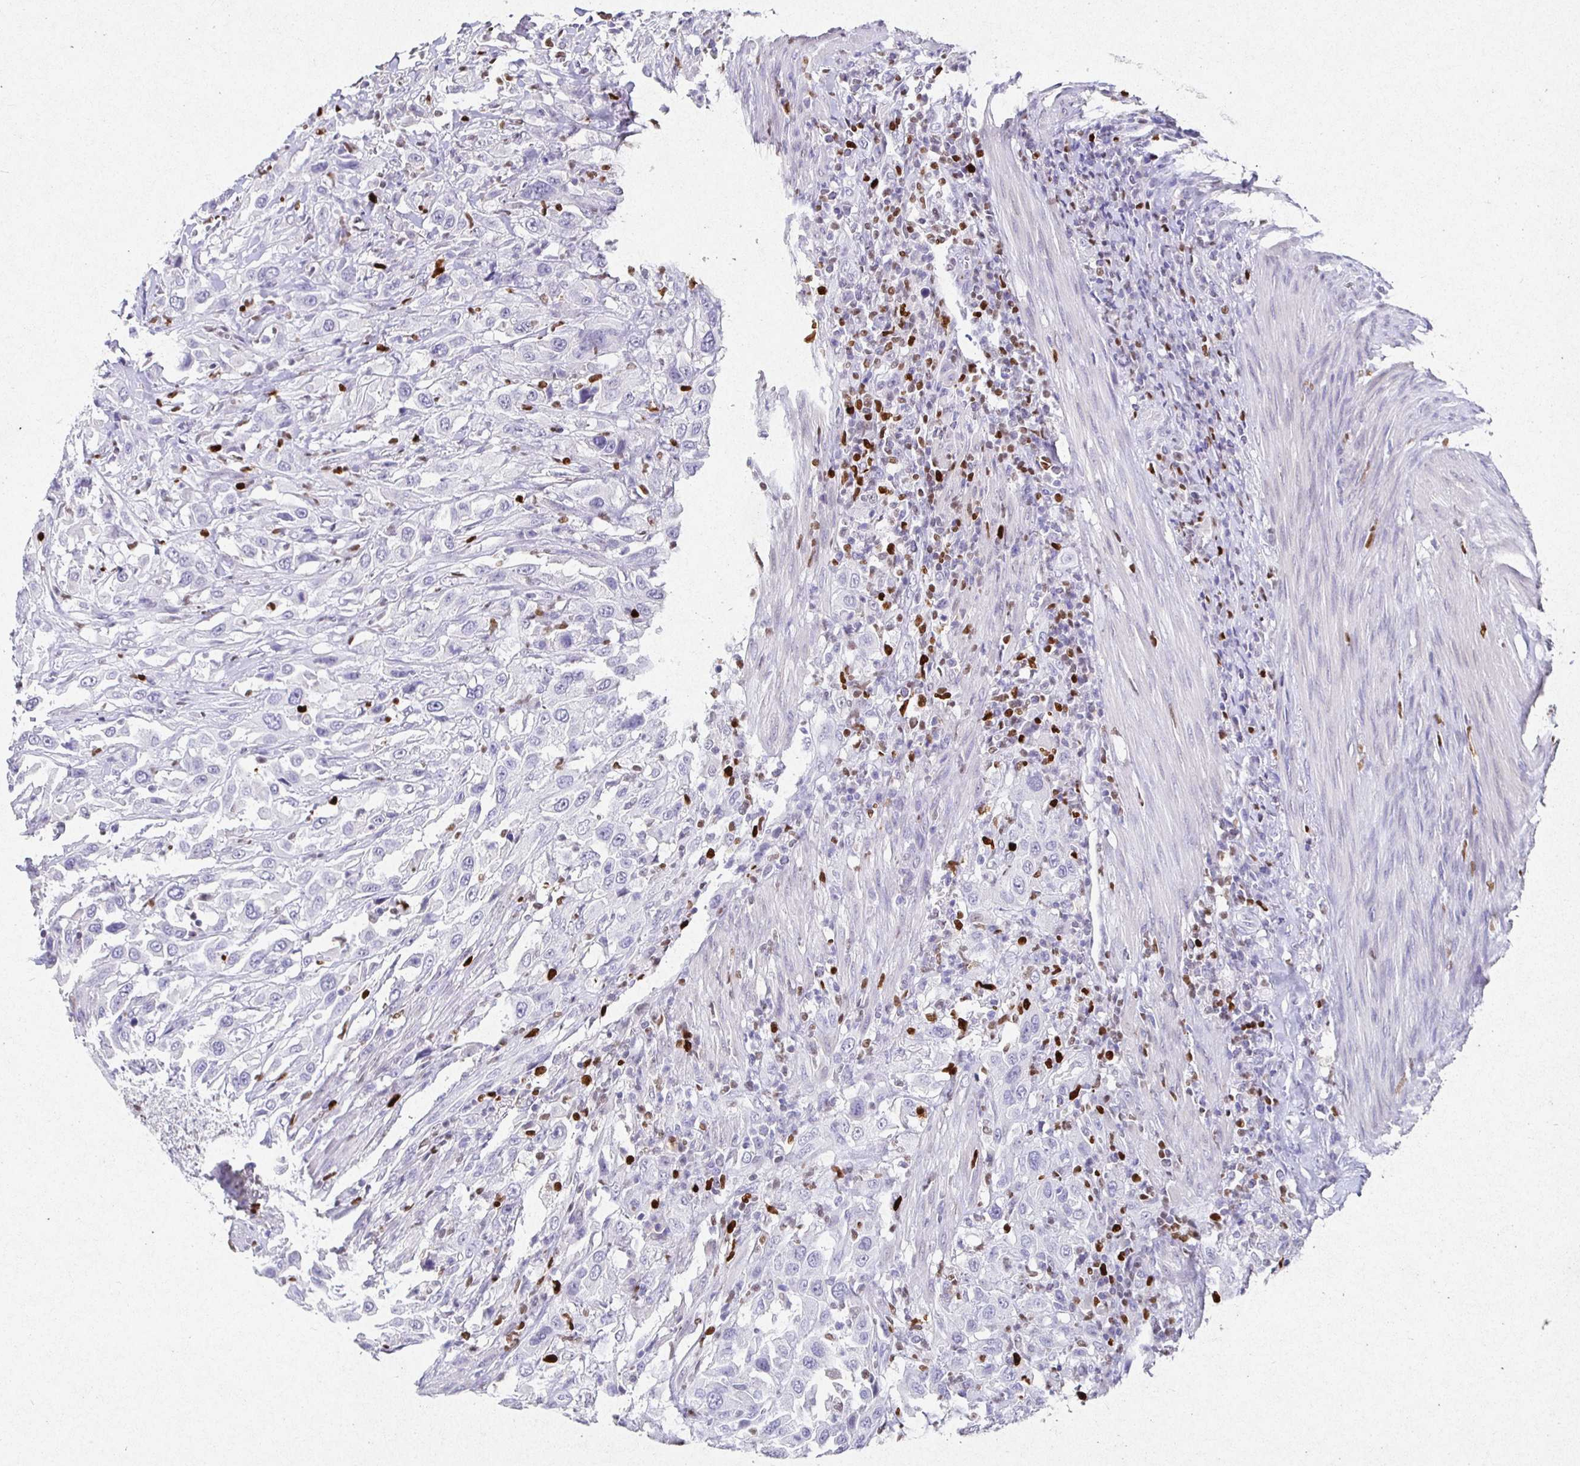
{"staining": {"intensity": "negative", "quantity": "none", "location": "none"}, "tissue": "urothelial cancer", "cell_type": "Tumor cells", "image_type": "cancer", "snomed": [{"axis": "morphology", "description": "Urothelial carcinoma, High grade"}, {"axis": "topography", "description": "Urinary bladder"}], "caption": "Immunohistochemistry (IHC) image of high-grade urothelial carcinoma stained for a protein (brown), which reveals no positivity in tumor cells.", "gene": "SATB1", "patient": {"sex": "male", "age": 61}}